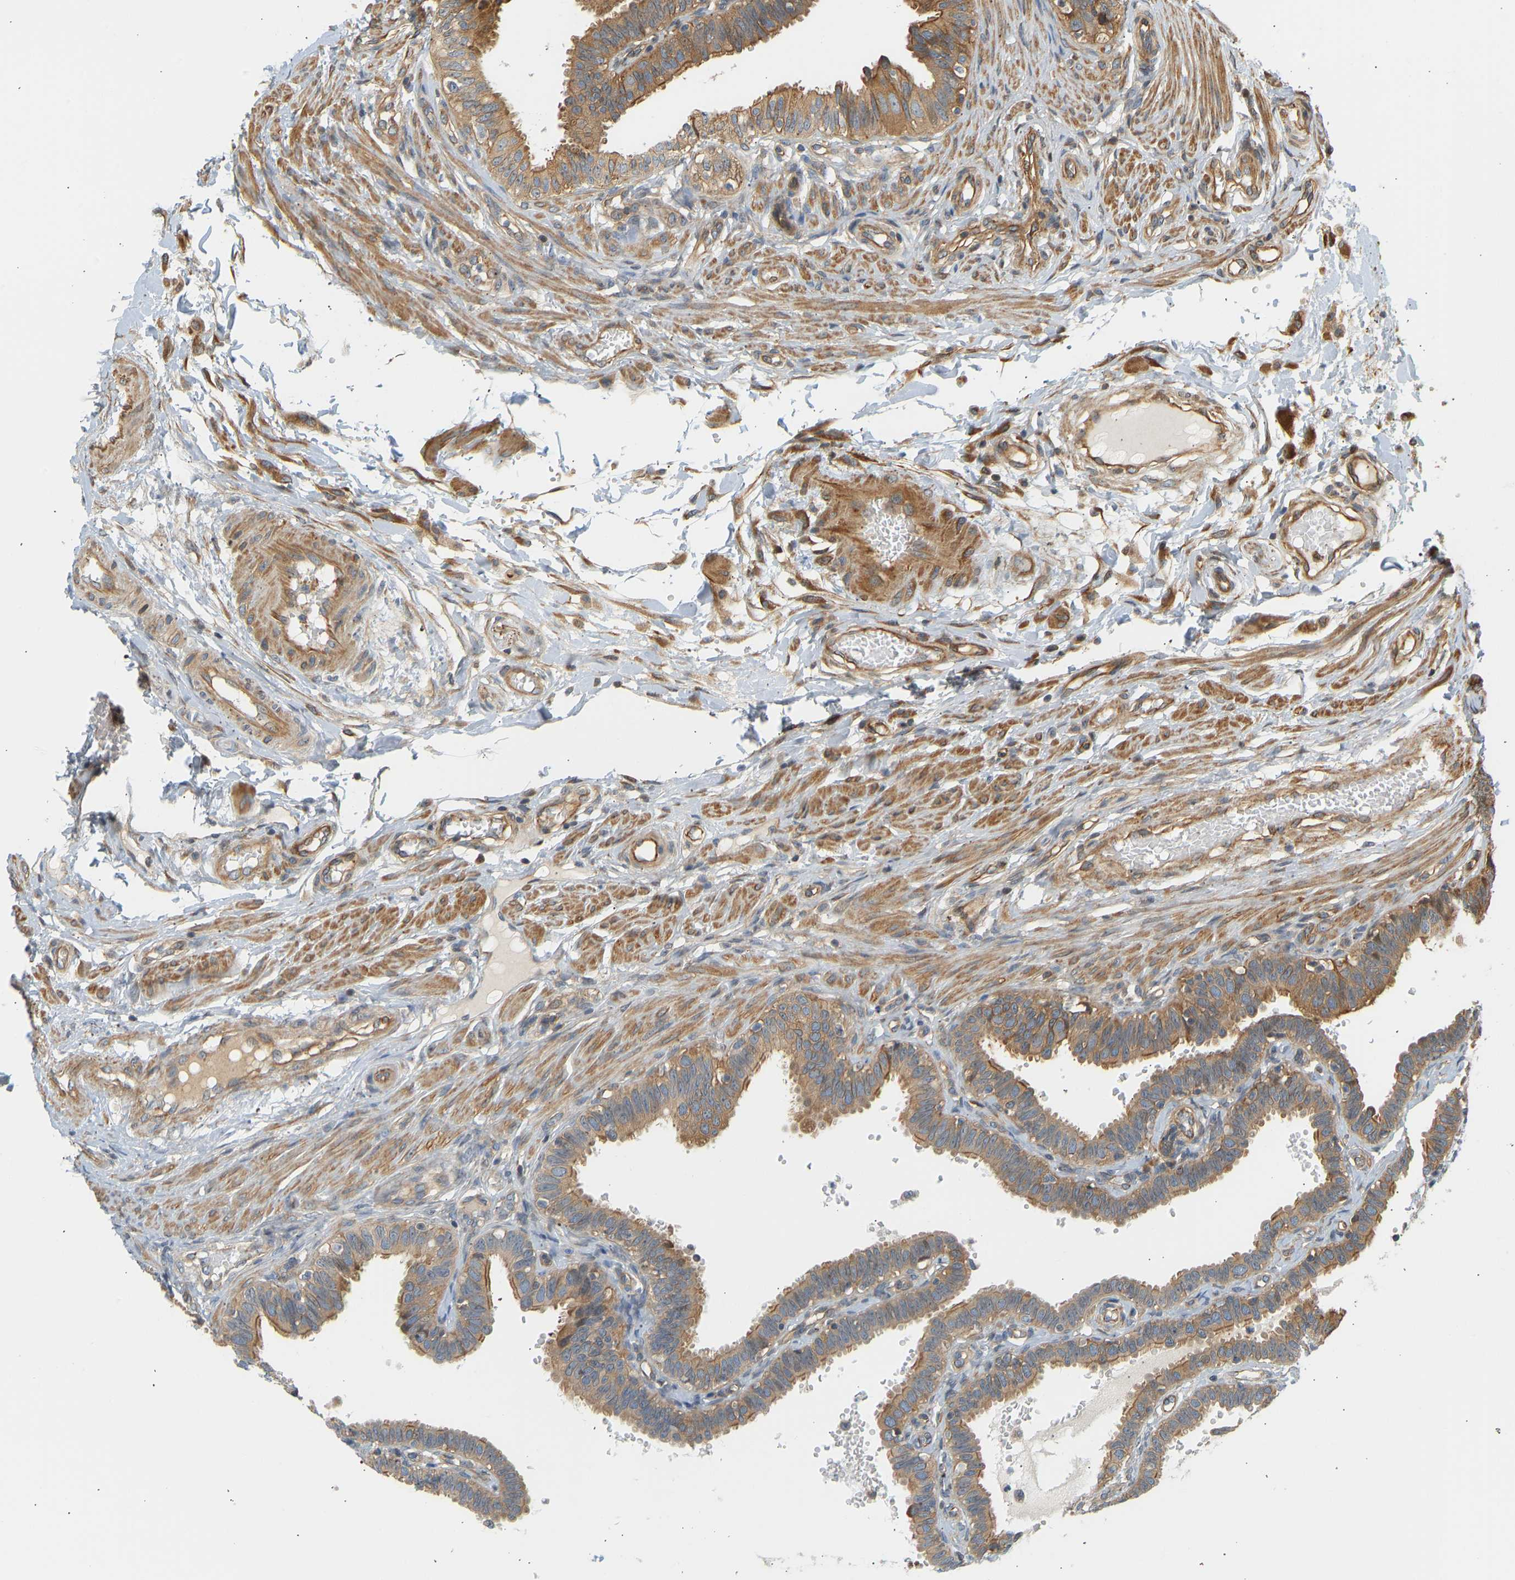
{"staining": {"intensity": "moderate", "quantity": ">75%", "location": "cytoplasmic/membranous"}, "tissue": "fallopian tube", "cell_type": "Glandular cells", "image_type": "normal", "snomed": [{"axis": "morphology", "description": "Normal tissue, NOS"}, {"axis": "topography", "description": "Fallopian tube"}, {"axis": "topography", "description": "Placenta"}], "caption": "Immunohistochemical staining of normal fallopian tube reveals moderate cytoplasmic/membranous protein staining in approximately >75% of glandular cells.", "gene": "CEP57", "patient": {"sex": "female", "age": 34}}